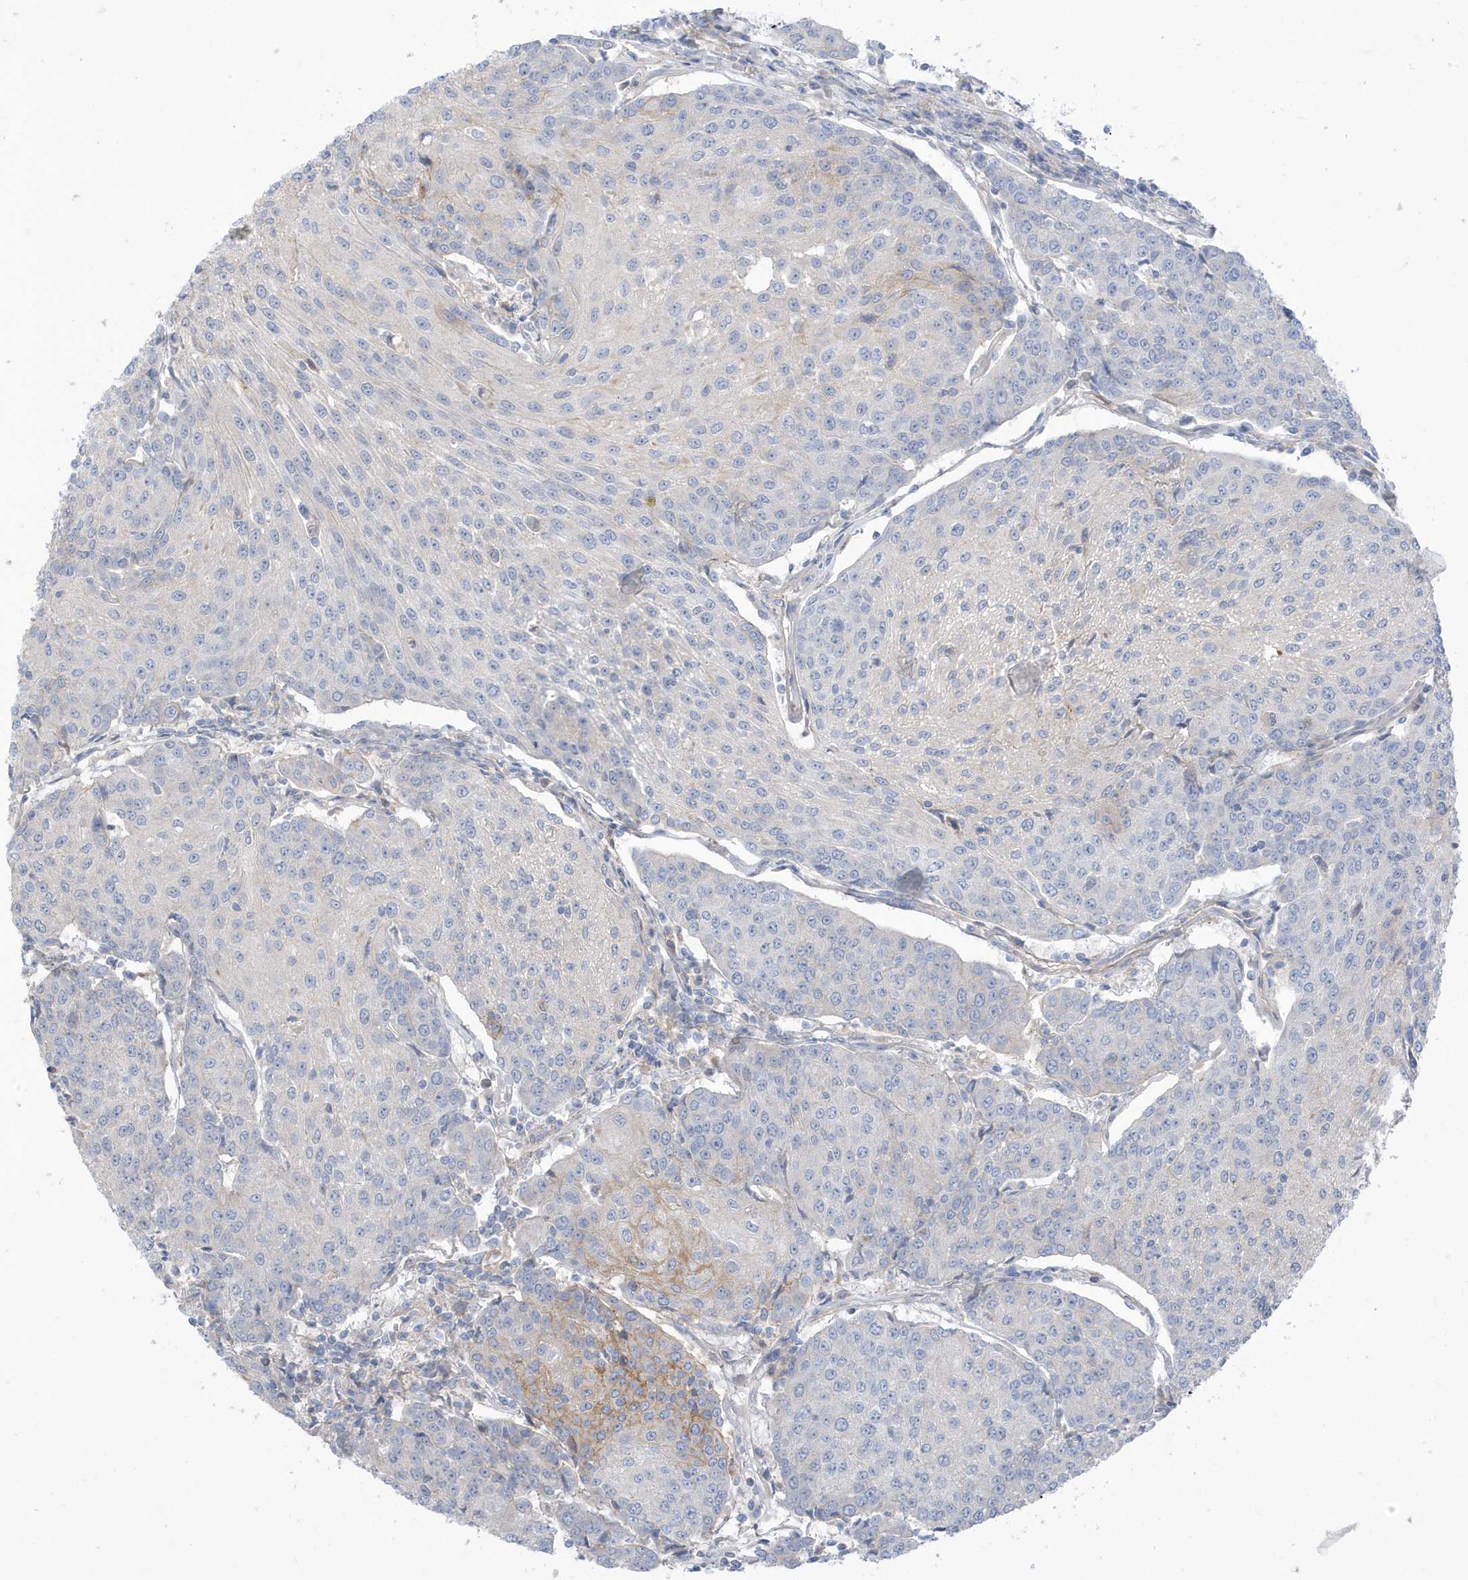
{"staining": {"intensity": "negative", "quantity": "none", "location": "none"}, "tissue": "urothelial cancer", "cell_type": "Tumor cells", "image_type": "cancer", "snomed": [{"axis": "morphology", "description": "Urothelial carcinoma, High grade"}, {"axis": "topography", "description": "Urinary bladder"}], "caption": "Immunohistochemistry photomicrograph of neoplastic tissue: urothelial carcinoma (high-grade) stained with DAB displays no significant protein staining in tumor cells.", "gene": "ATP13A5", "patient": {"sex": "female", "age": 85}}